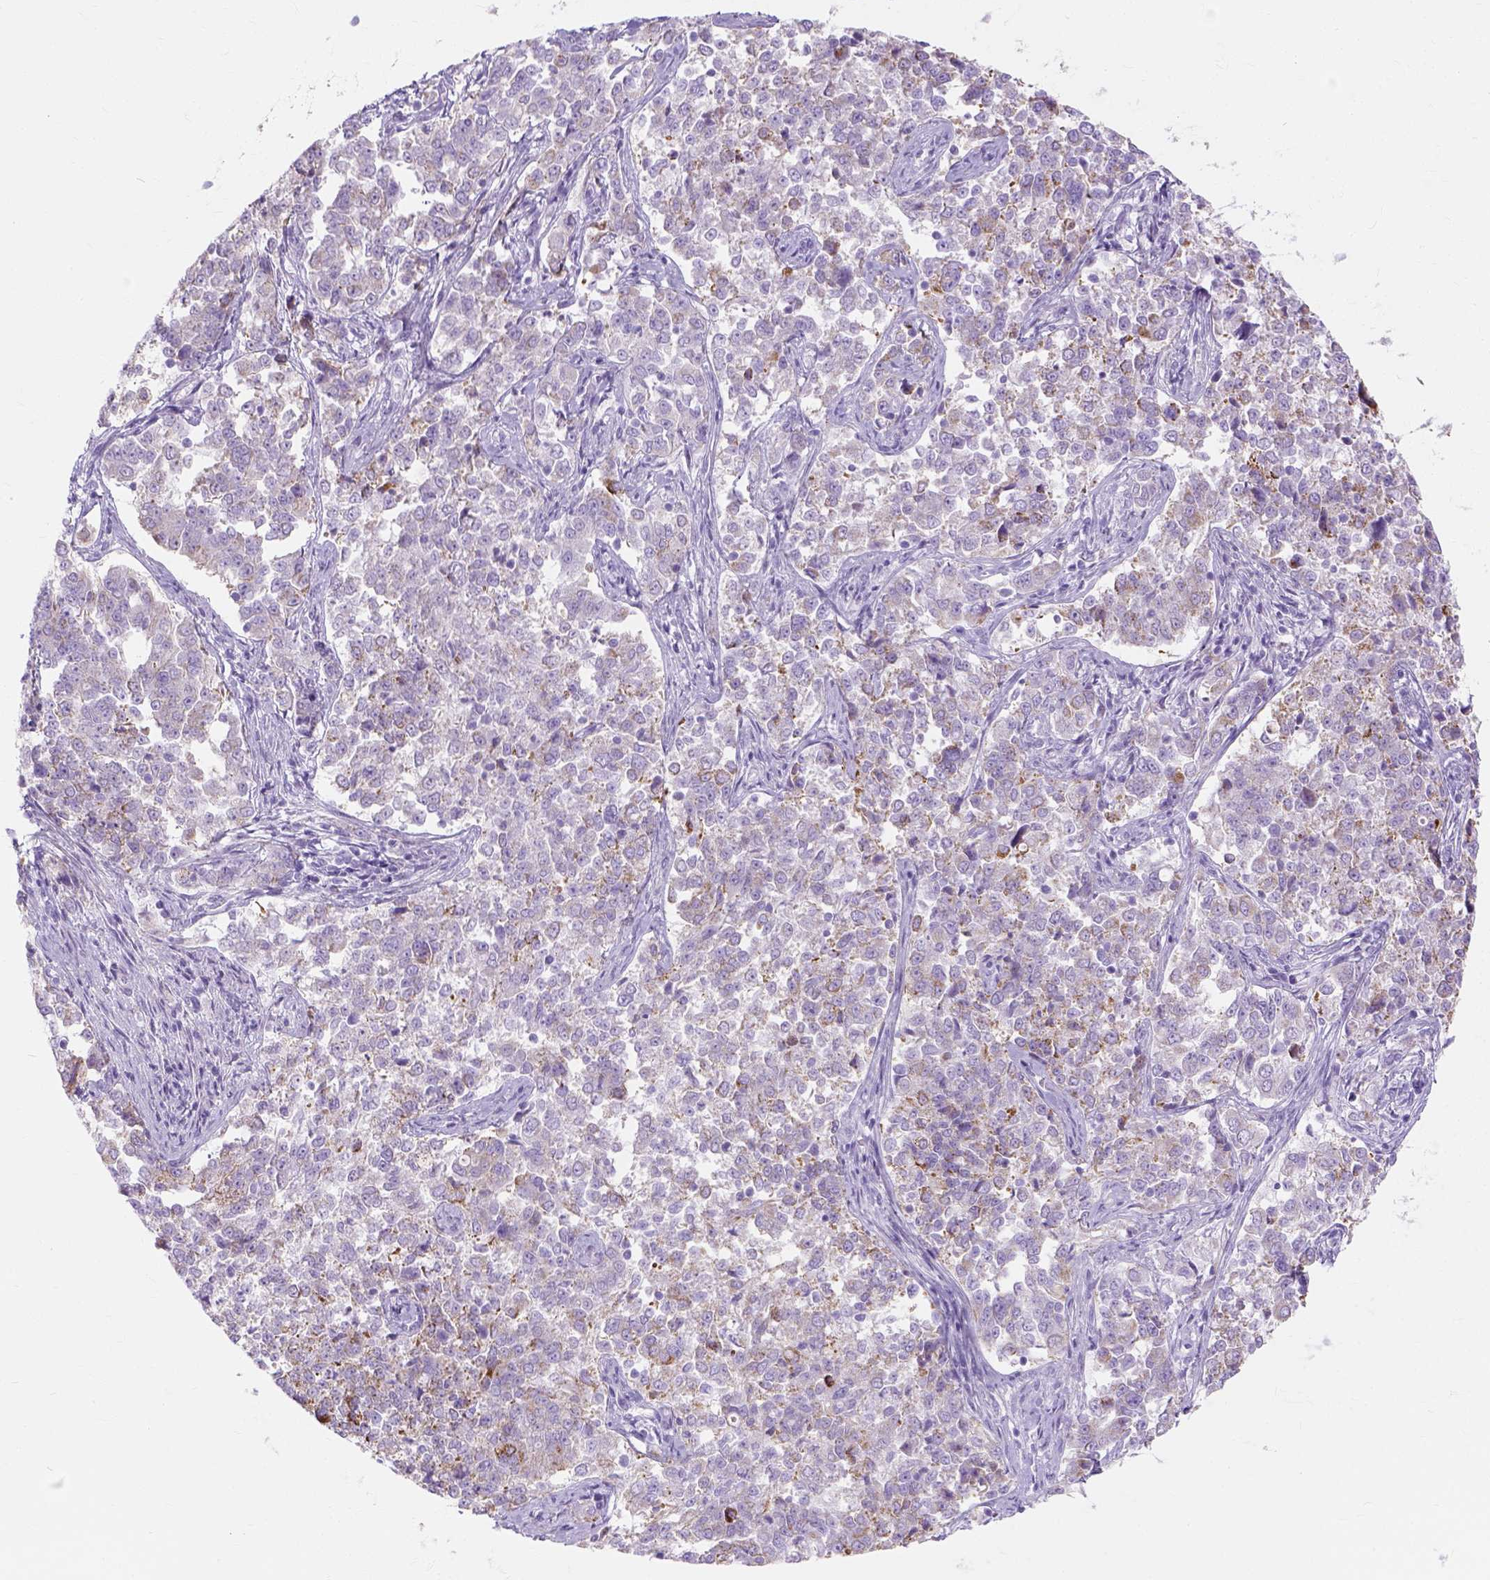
{"staining": {"intensity": "negative", "quantity": "none", "location": "none"}, "tissue": "endometrial cancer", "cell_type": "Tumor cells", "image_type": "cancer", "snomed": [{"axis": "morphology", "description": "Adenocarcinoma, NOS"}, {"axis": "topography", "description": "Endometrium"}], "caption": "DAB (3,3'-diaminobenzidine) immunohistochemical staining of endometrial cancer exhibits no significant positivity in tumor cells. (DAB immunohistochemistry (IHC), high magnification).", "gene": "MYH15", "patient": {"sex": "female", "age": 43}}